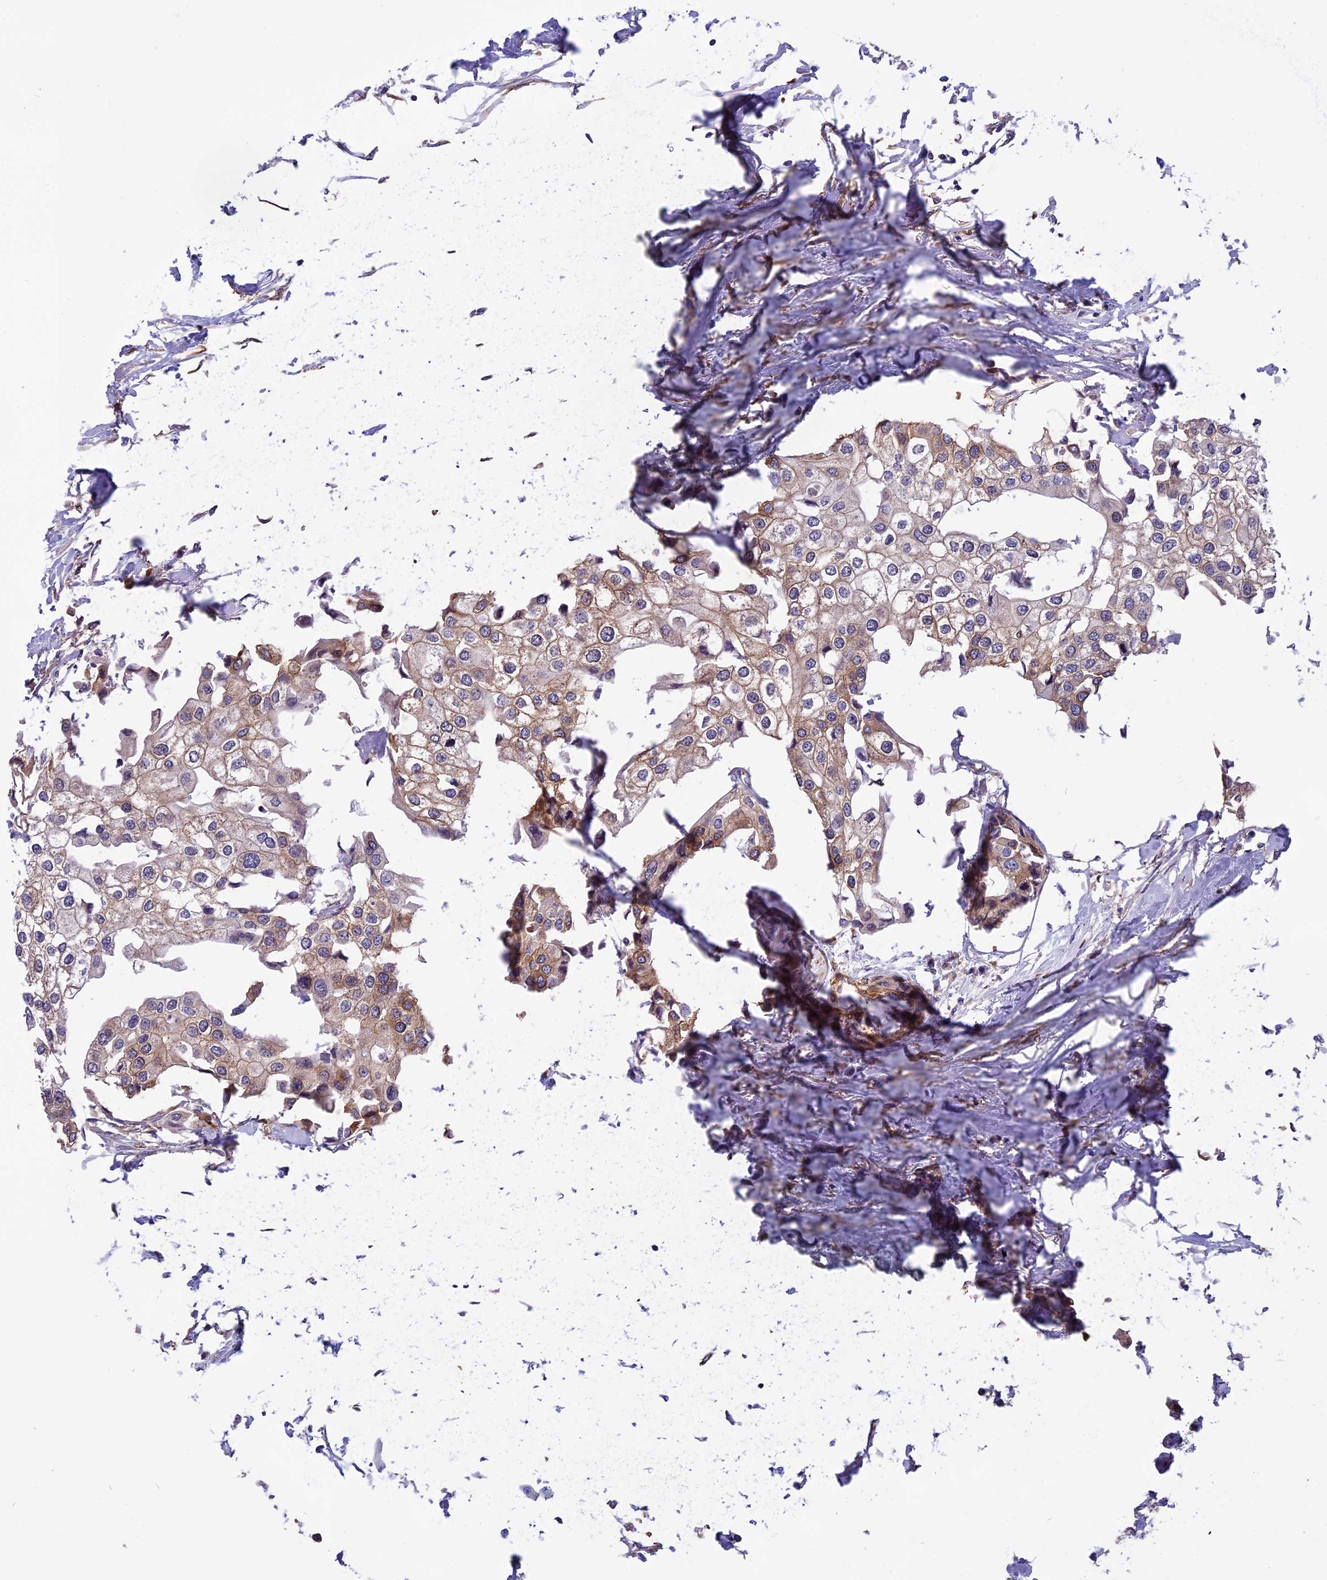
{"staining": {"intensity": "moderate", "quantity": ">75%", "location": "cytoplasmic/membranous"}, "tissue": "urothelial cancer", "cell_type": "Tumor cells", "image_type": "cancer", "snomed": [{"axis": "morphology", "description": "Urothelial carcinoma, High grade"}, {"axis": "topography", "description": "Urinary bladder"}], "caption": "Immunohistochemical staining of human urothelial cancer displays moderate cytoplasmic/membranous protein positivity in approximately >75% of tumor cells.", "gene": "EHBP1L1", "patient": {"sex": "male", "age": 64}}